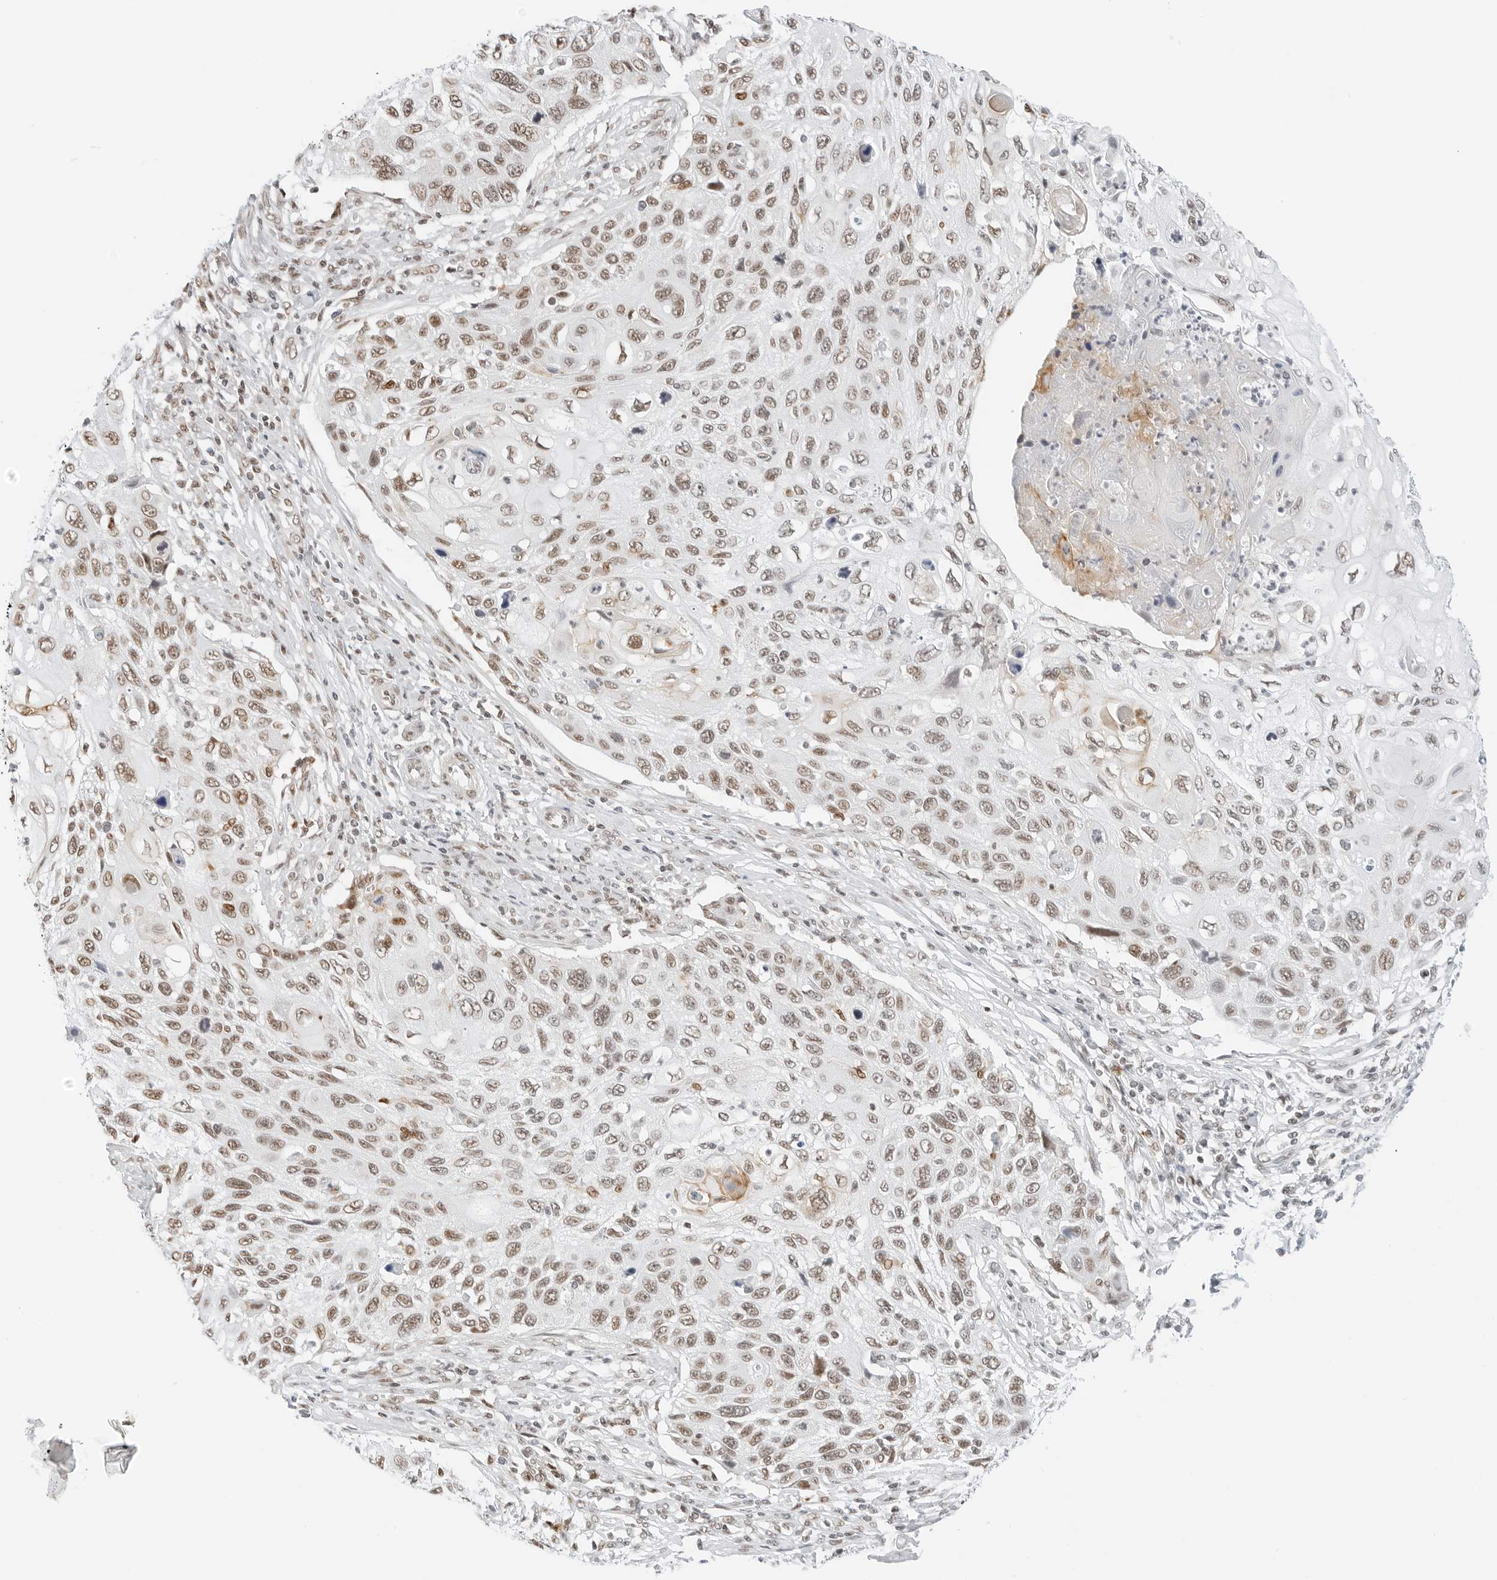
{"staining": {"intensity": "moderate", "quantity": ">75%", "location": "nuclear"}, "tissue": "cervical cancer", "cell_type": "Tumor cells", "image_type": "cancer", "snomed": [{"axis": "morphology", "description": "Squamous cell carcinoma, NOS"}, {"axis": "topography", "description": "Cervix"}], "caption": "A brown stain shows moderate nuclear expression of a protein in squamous cell carcinoma (cervical) tumor cells.", "gene": "CRTC2", "patient": {"sex": "female", "age": 70}}